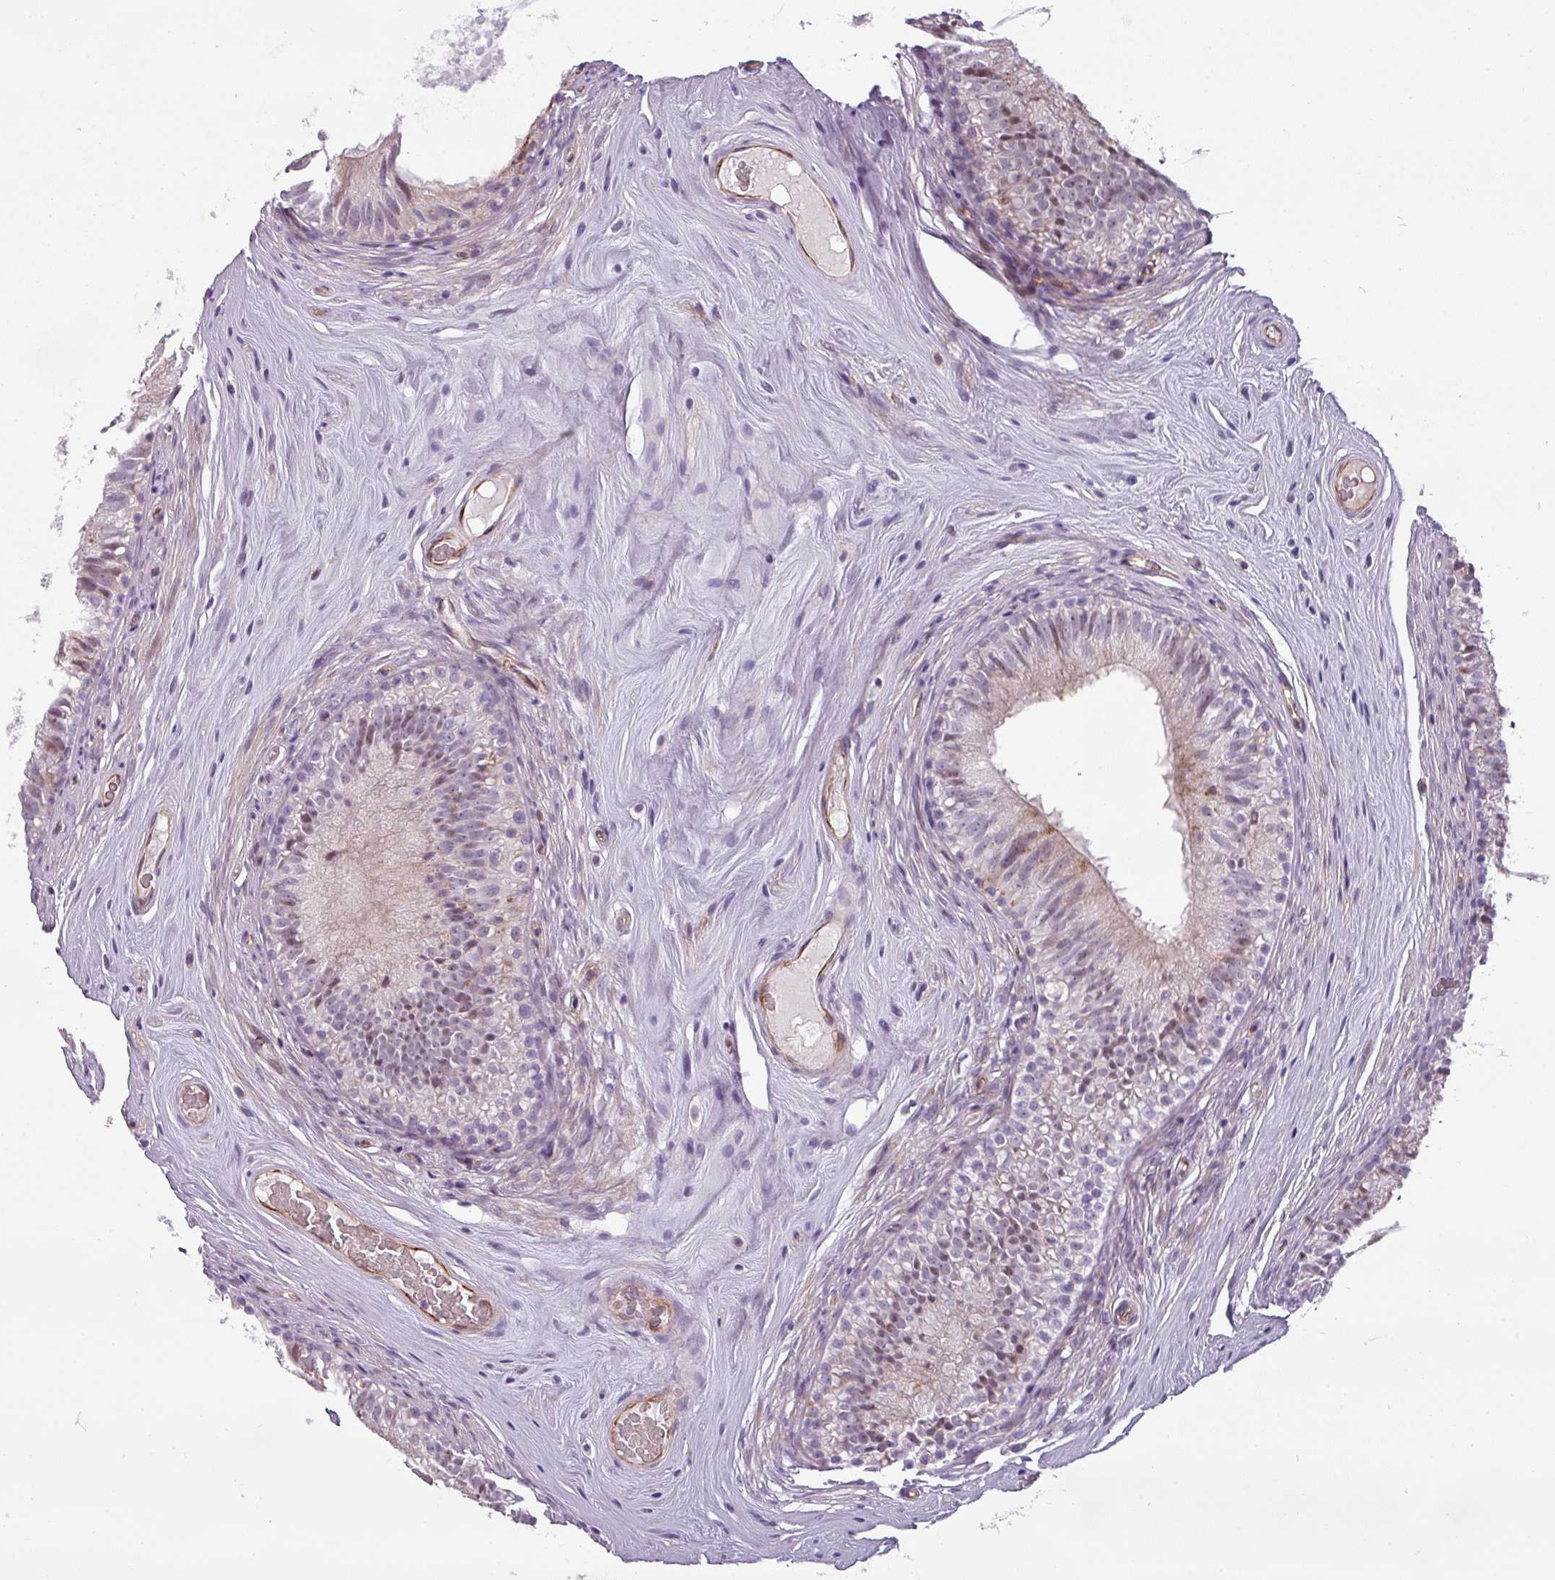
{"staining": {"intensity": "moderate", "quantity": "25%-75%", "location": "cytoplasmic/membranous,nuclear"}, "tissue": "epididymis", "cell_type": "Glandular cells", "image_type": "normal", "snomed": [{"axis": "morphology", "description": "Normal tissue, NOS"}, {"axis": "topography", "description": "Epididymis"}], "caption": "Moderate cytoplasmic/membranous,nuclear protein positivity is identified in about 25%-75% of glandular cells in epididymis. (Brightfield microscopy of DAB IHC at high magnification).", "gene": "CHRDL1", "patient": {"sex": "male", "age": 45}}